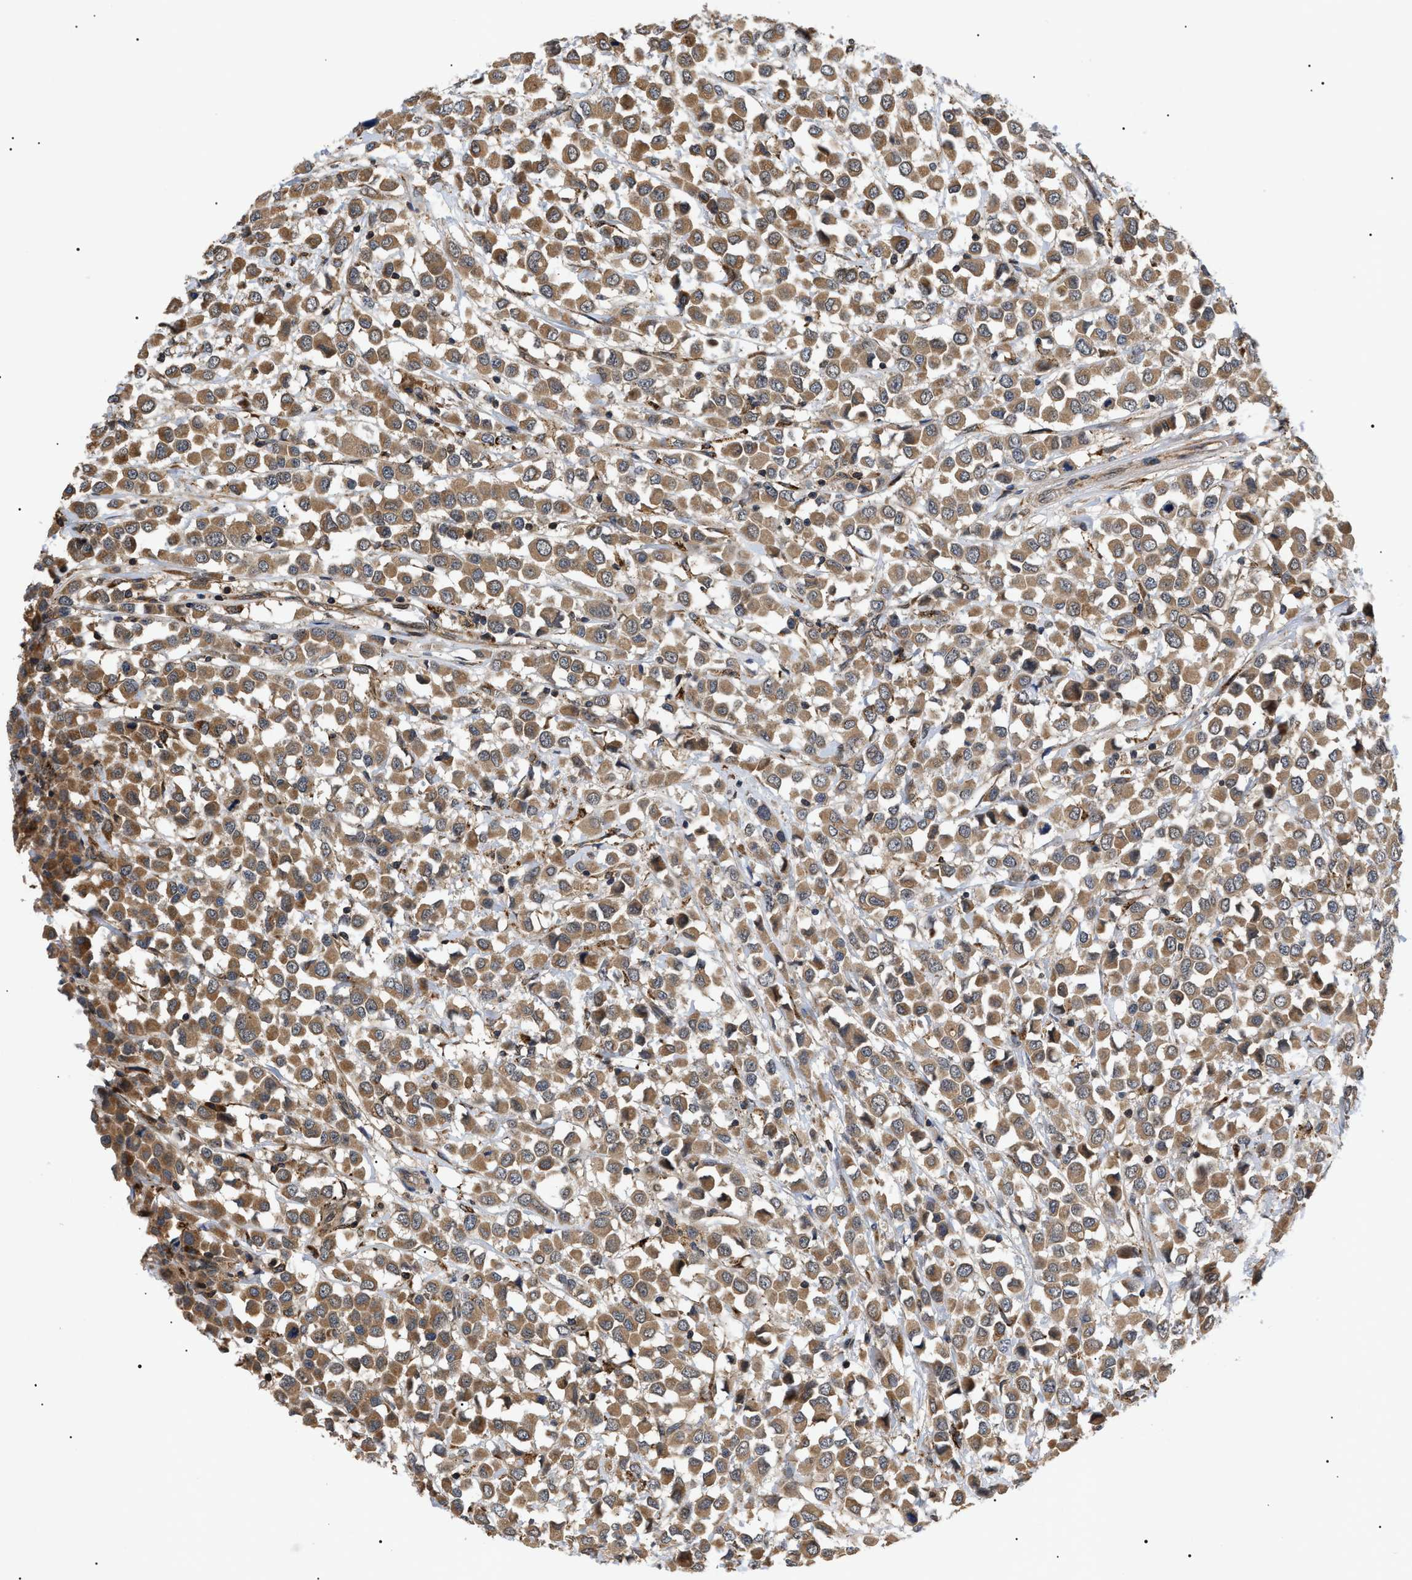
{"staining": {"intensity": "moderate", "quantity": ">75%", "location": "cytoplasmic/membranous"}, "tissue": "breast cancer", "cell_type": "Tumor cells", "image_type": "cancer", "snomed": [{"axis": "morphology", "description": "Duct carcinoma"}, {"axis": "topography", "description": "Breast"}], "caption": "A high-resolution image shows IHC staining of intraductal carcinoma (breast), which reveals moderate cytoplasmic/membranous positivity in approximately >75% of tumor cells.", "gene": "ASTL", "patient": {"sex": "female", "age": 61}}